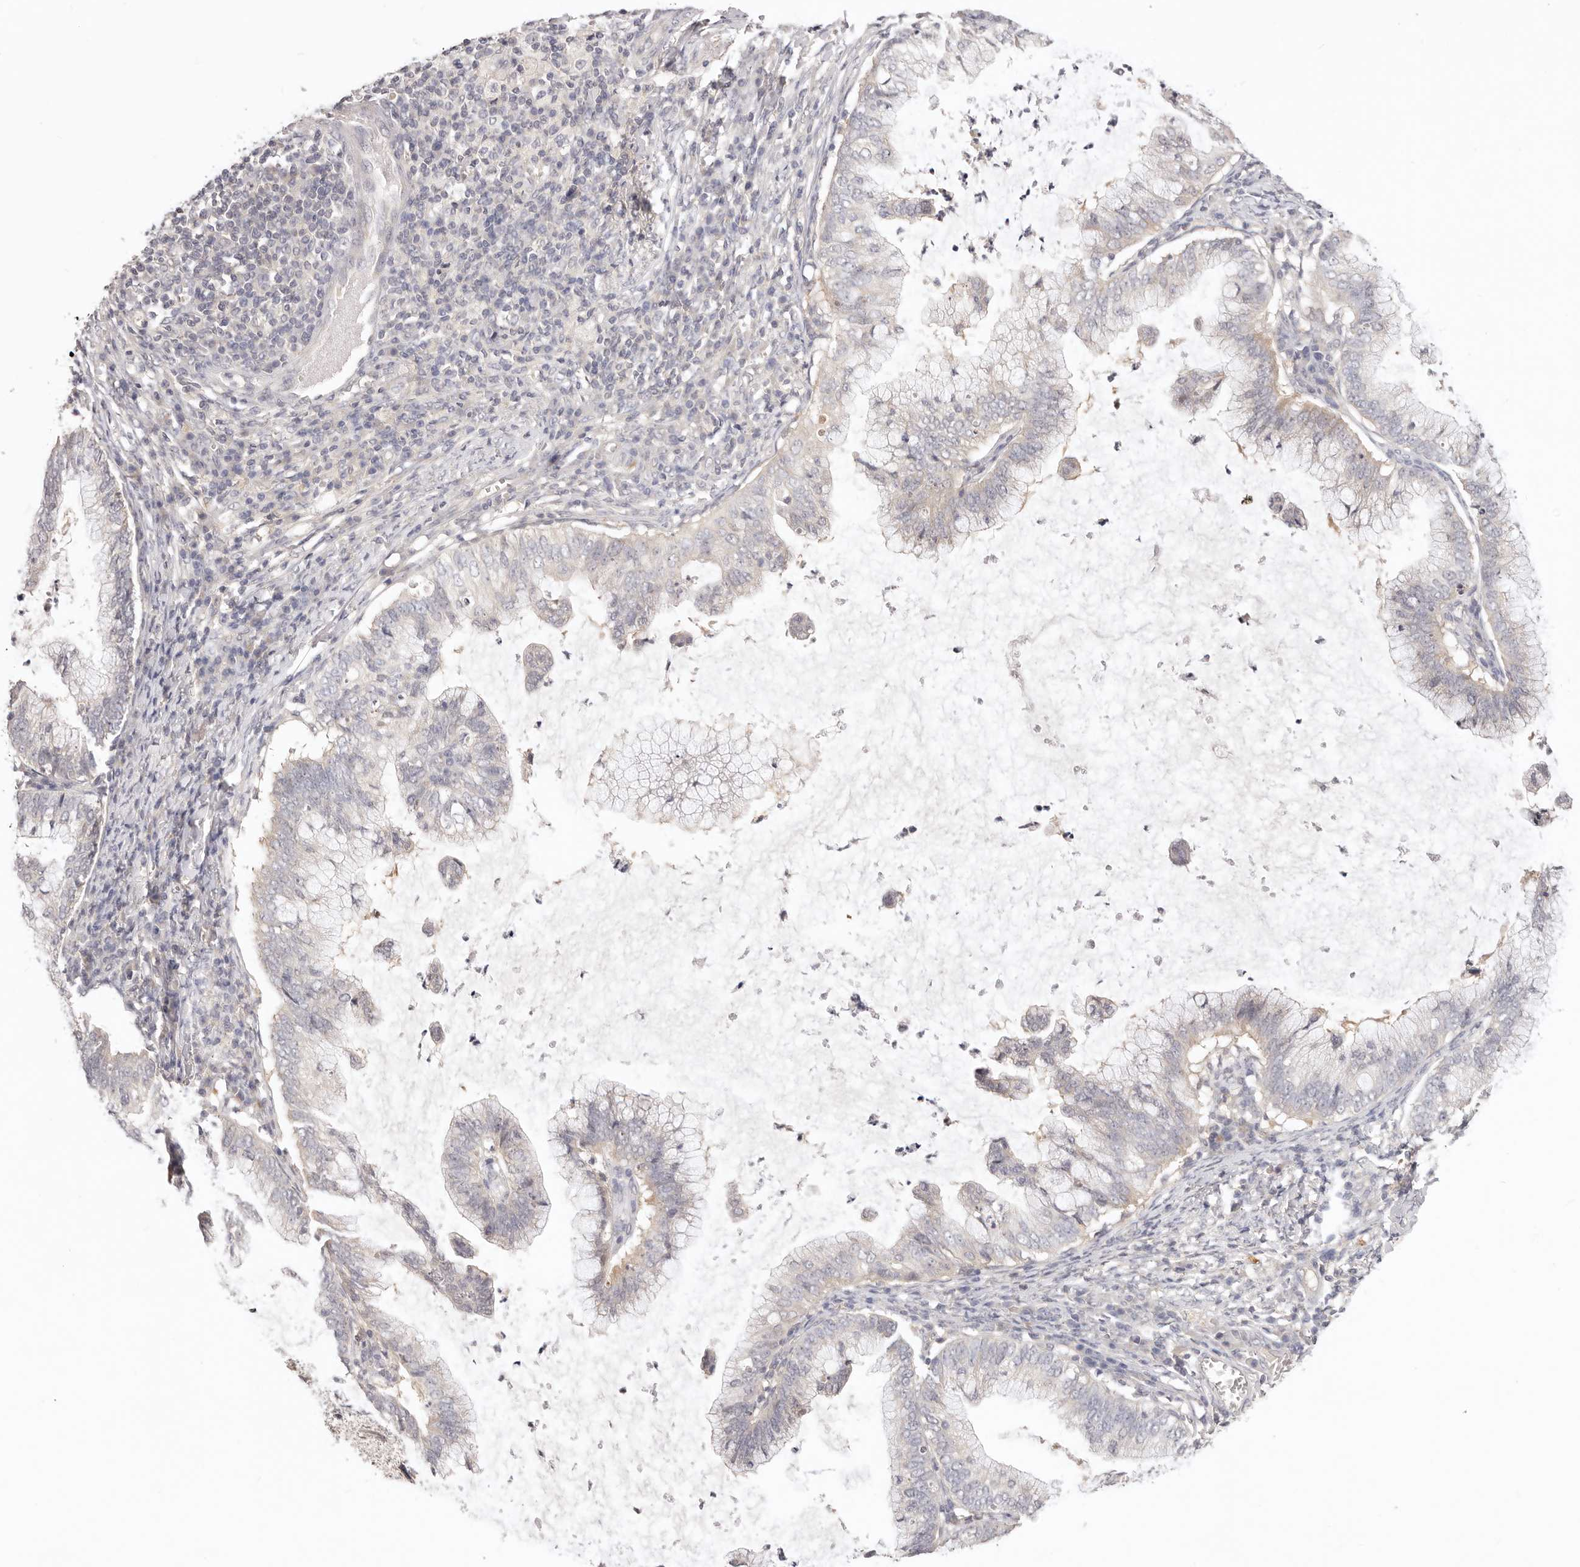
{"staining": {"intensity": "negative", "quantity": "none", "location": "none"}, "tissue": "cervical cancer", "cell_type": "Tumor cells", "image_type": "cancer", "snomed": [{"axis": "morphology", "description": "Adenocarcinoma, NOS"}, {"axis": "topography", "description": "Cervix"}], "caption": "This is a photomicrograph of IHC staining of adenocarcinoma (cervical), which shows no staining in tumor cells.", "gene": "GGPS1", "patient": {"sex": "female", "age": 36}}